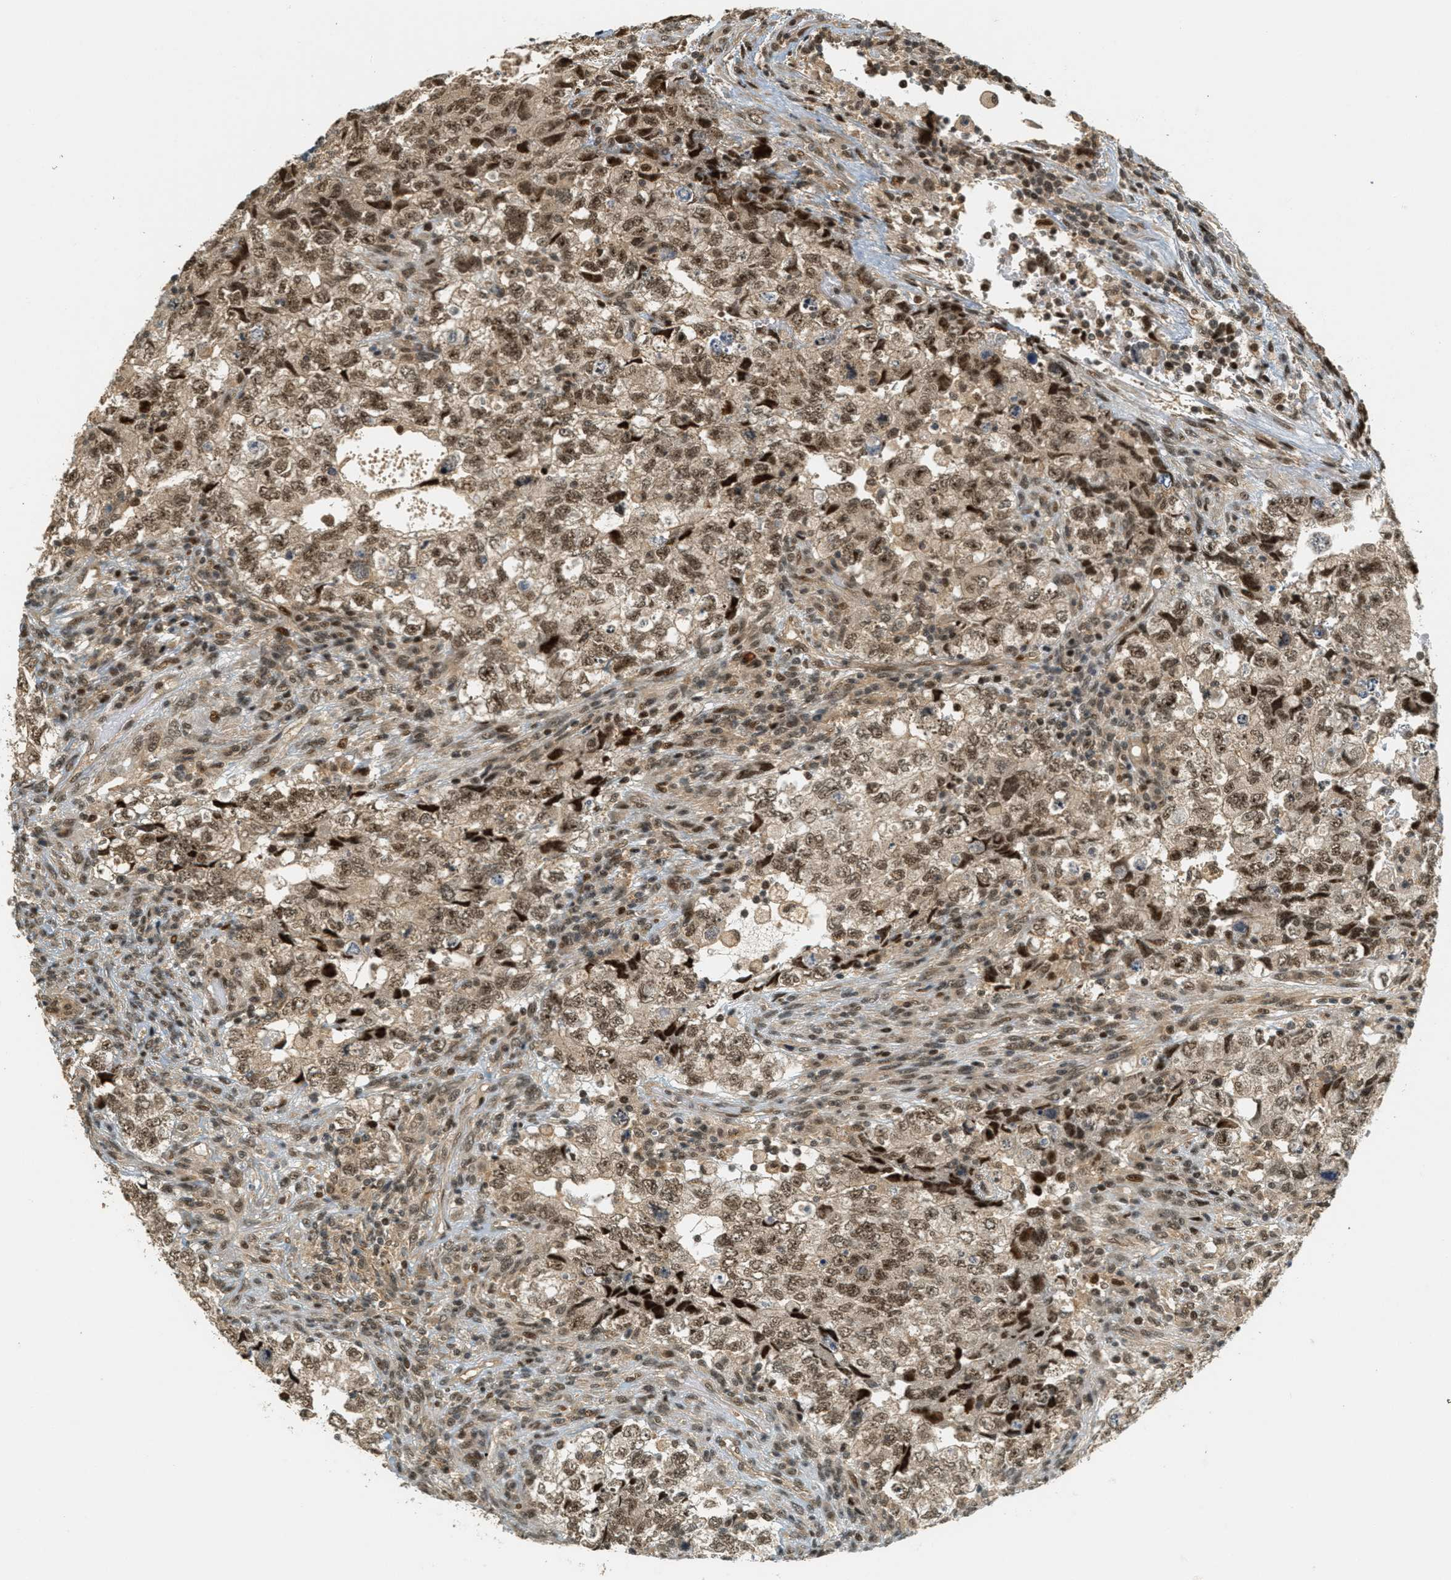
{"staining": {"intensity": "moderate", "quantity": ">75%", "location": "cytoplasmic/membranous,nuclear"}, "tissue": "testis cancer", "cell_type": "Tumor cells", "image_type": "cancer", "snomed": [{"axis": "morphology", "description": "Carcinoma, Embryonal, NOS"}, {"axis": "topography", "description": "Testis"}], "caption": "Human testis cancer stained with a brown dye reveals moderate cytoplasmic/membranous and nuclear positive staining in about >75% of tumor cells.", "gene": "FOXM1", "patient": {"sex": "male", "age": 36}}